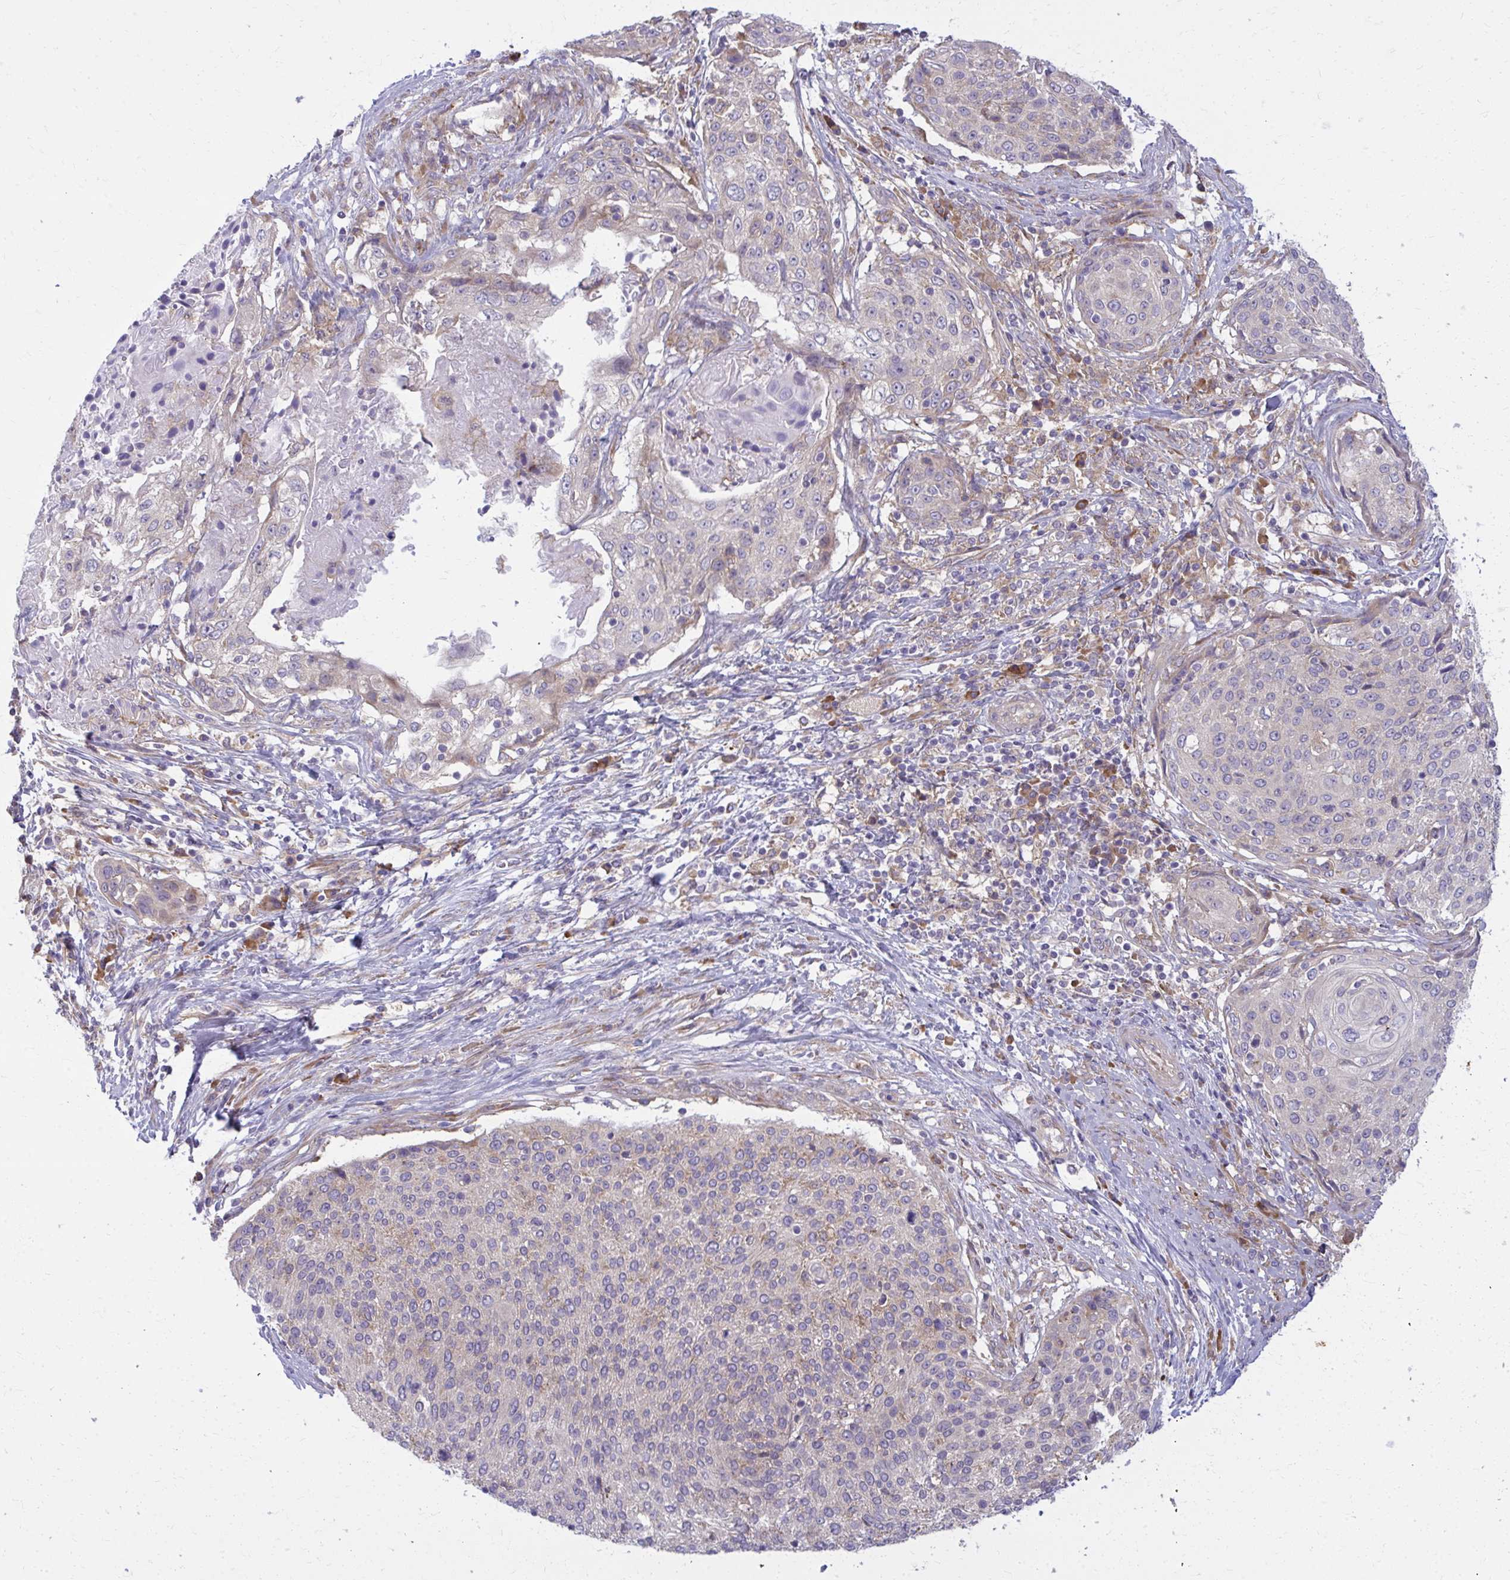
{"staining": {"intensity": "weak", "quantity": "<25%", "location": "cytoplasmic/membranous"}, "tissue": "cervical cancer", "cell_type": "Tumor cells", "image_type": "cancer", "snomed": [{"axis": "morphology", "description": "Squamous cell carcinoma, NOS"}, {"axis": "topography", "description": "Cervix"}], "caption": "A high-resolution image shows immunohistochemistry (IHC) staining of cervical cancer, which shows no significant staining in tumor cells.", "gene": "CEMP1", "patient": {"sex": "female", "age": 31}}